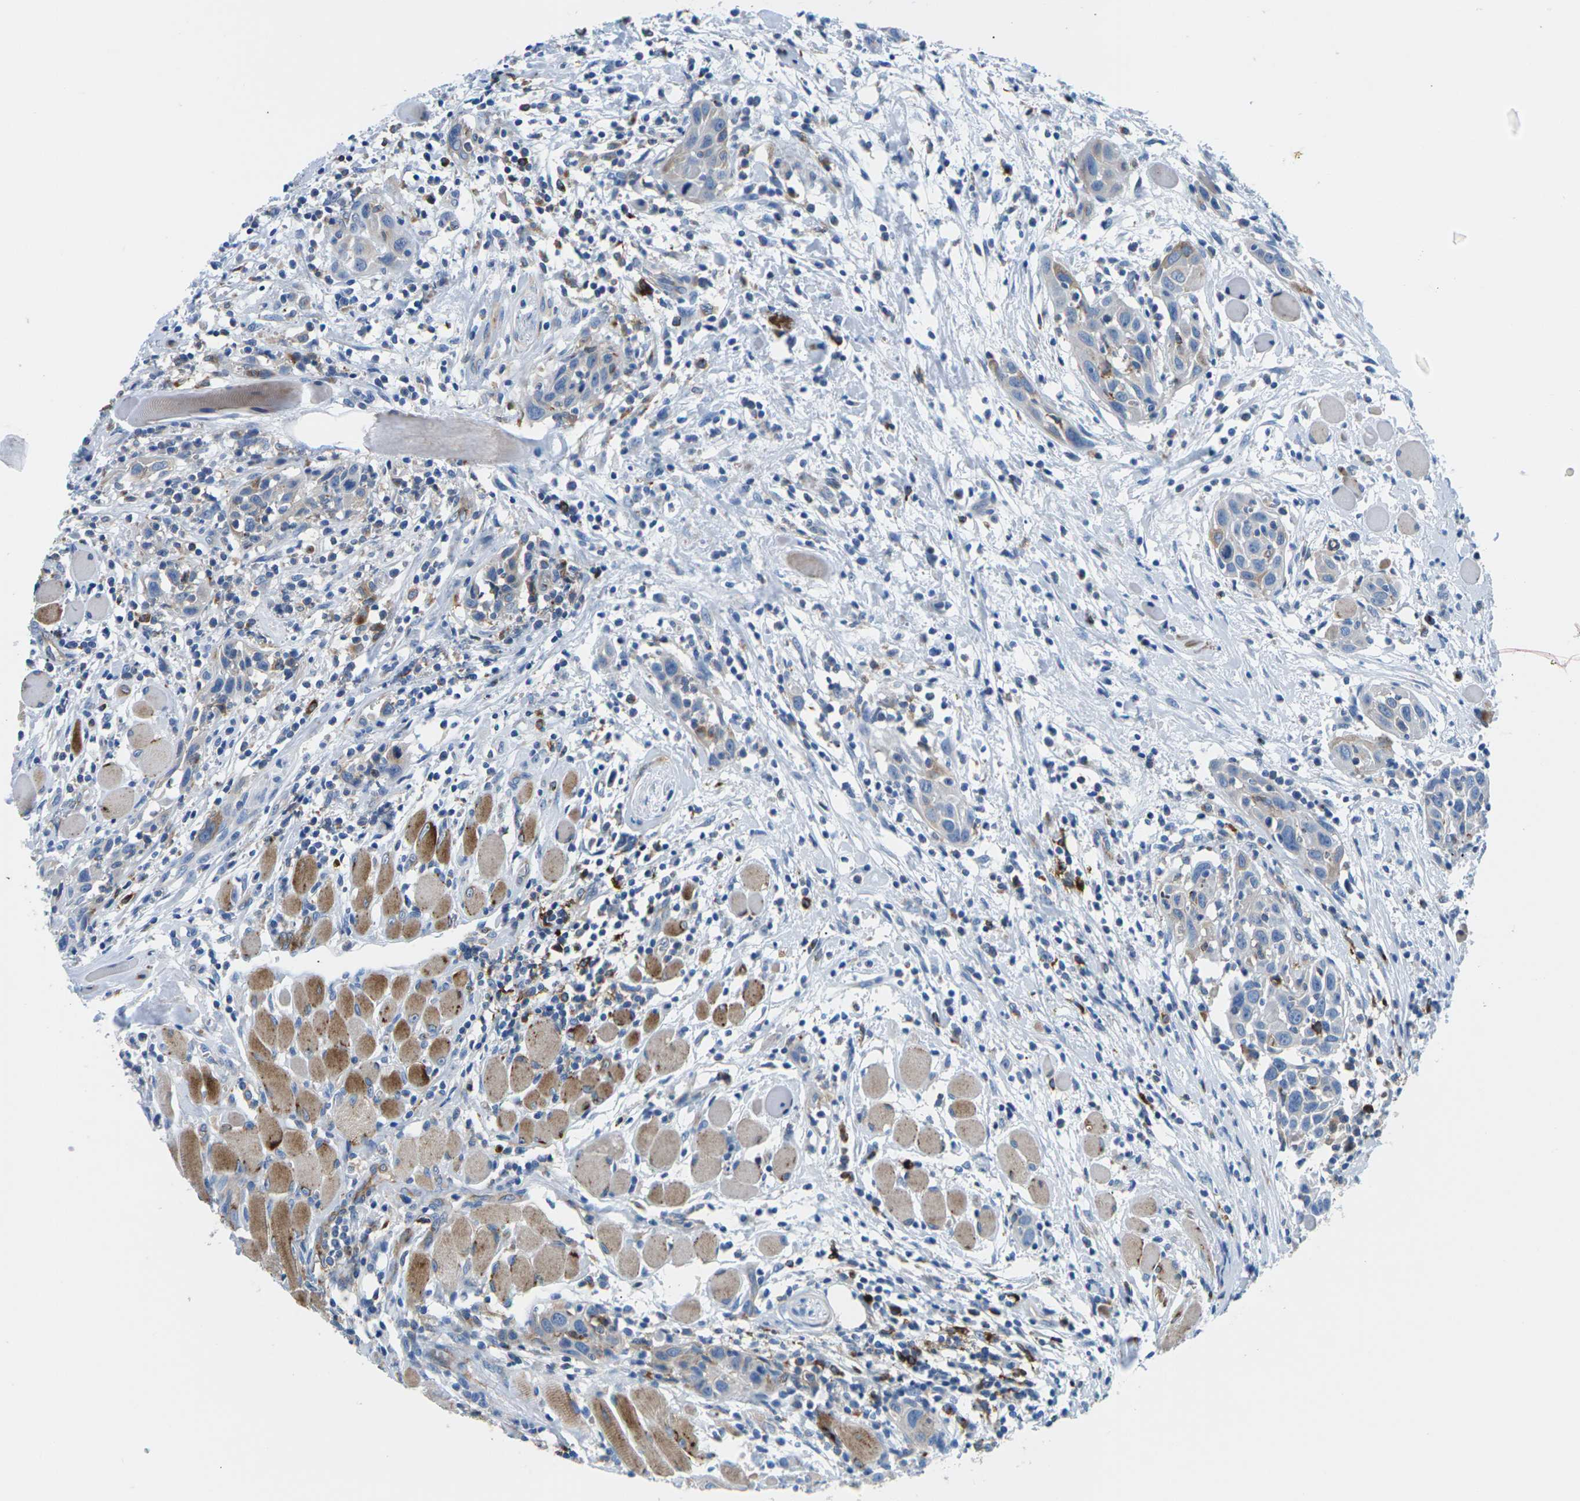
{"staining": {"intensity": "negative", "quantity": "none", "location": "none"}, "tissue": "head and neck cancer", "cell_type": "Tumor cells", "image_type": "cancer", "snomed": [{"axis": "morphology", "description": "Squamous cell carcinoma, NOS"}, {"axis": "topography", "description": "Oral tissue"}, {"axis": "topography", "description": "Head-Neck"}], "caption": "Immunohistochemistry photomicrograph of head and neck cancer (squamous cell carcinoma) stained for a protein (brown), which displays no expression in tumor cells.", "gene": "SYNGR2", "patient": {"sex": "female", "age": 50}}